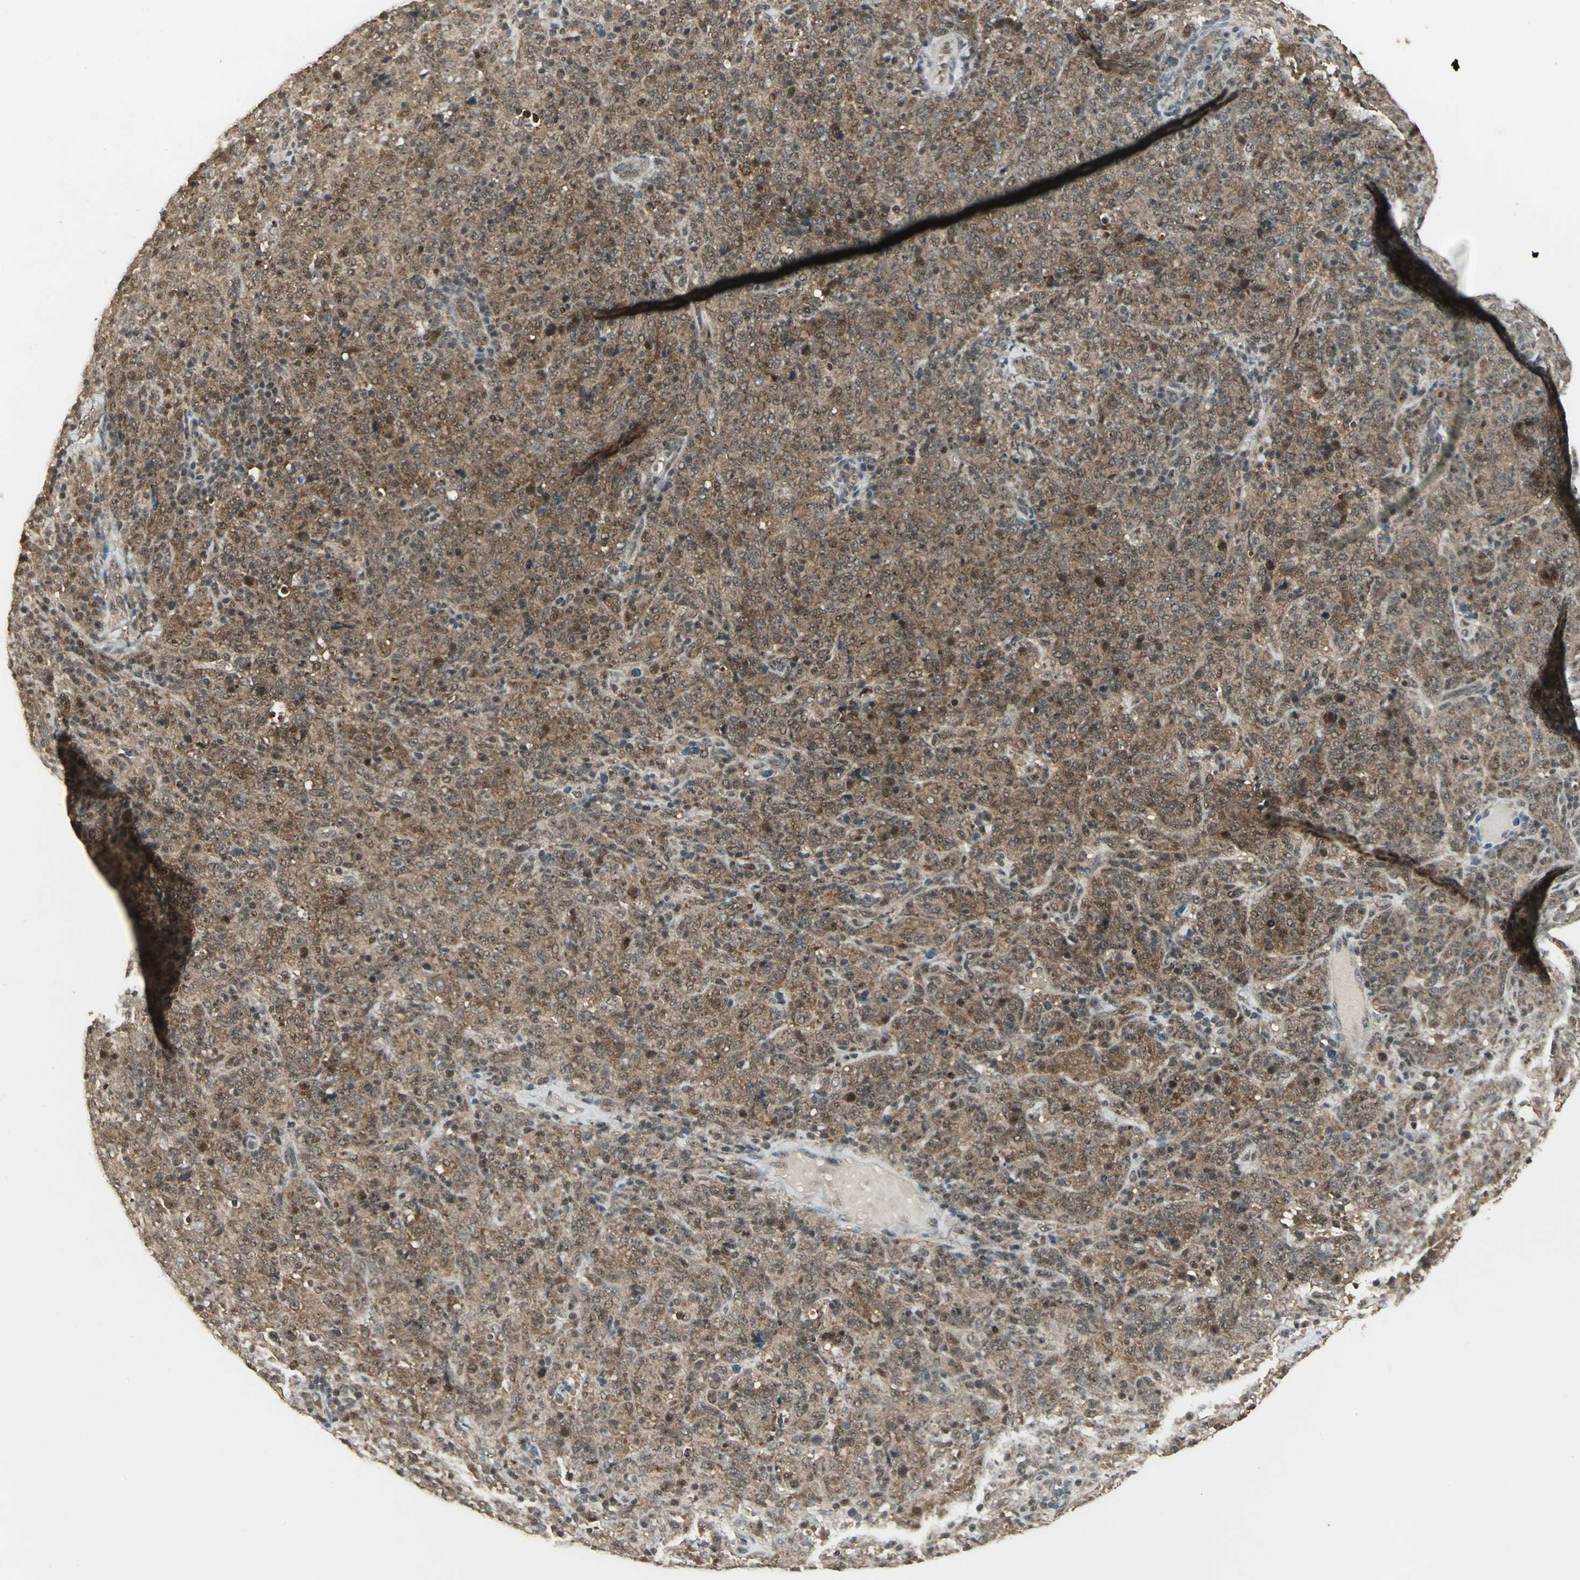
{"staining": {"intensity": "moderate", "quantity": ">75%", "location": "cytoplasmic/membranous"}, "tissue": "lymphoma", "cell_type": "Tumor cells", "image_type": "cancer", "snomed": [{"axis": "morphology", "description": "Malignant lymphoma, non-Hodgkin's type, High grade"}, {"axis": "topography", "description": "Tonsil"}], "caption": "Approximately >75% of tumor cells in high-grade malignant lymphoma, non-Hodgkin's type show moderate cytoplasmic/membranous protein positivity as visualized by brown immunohistochemical staining.", "gene": "UCHL5", "patient": {"sex": "female", "age": 36}}